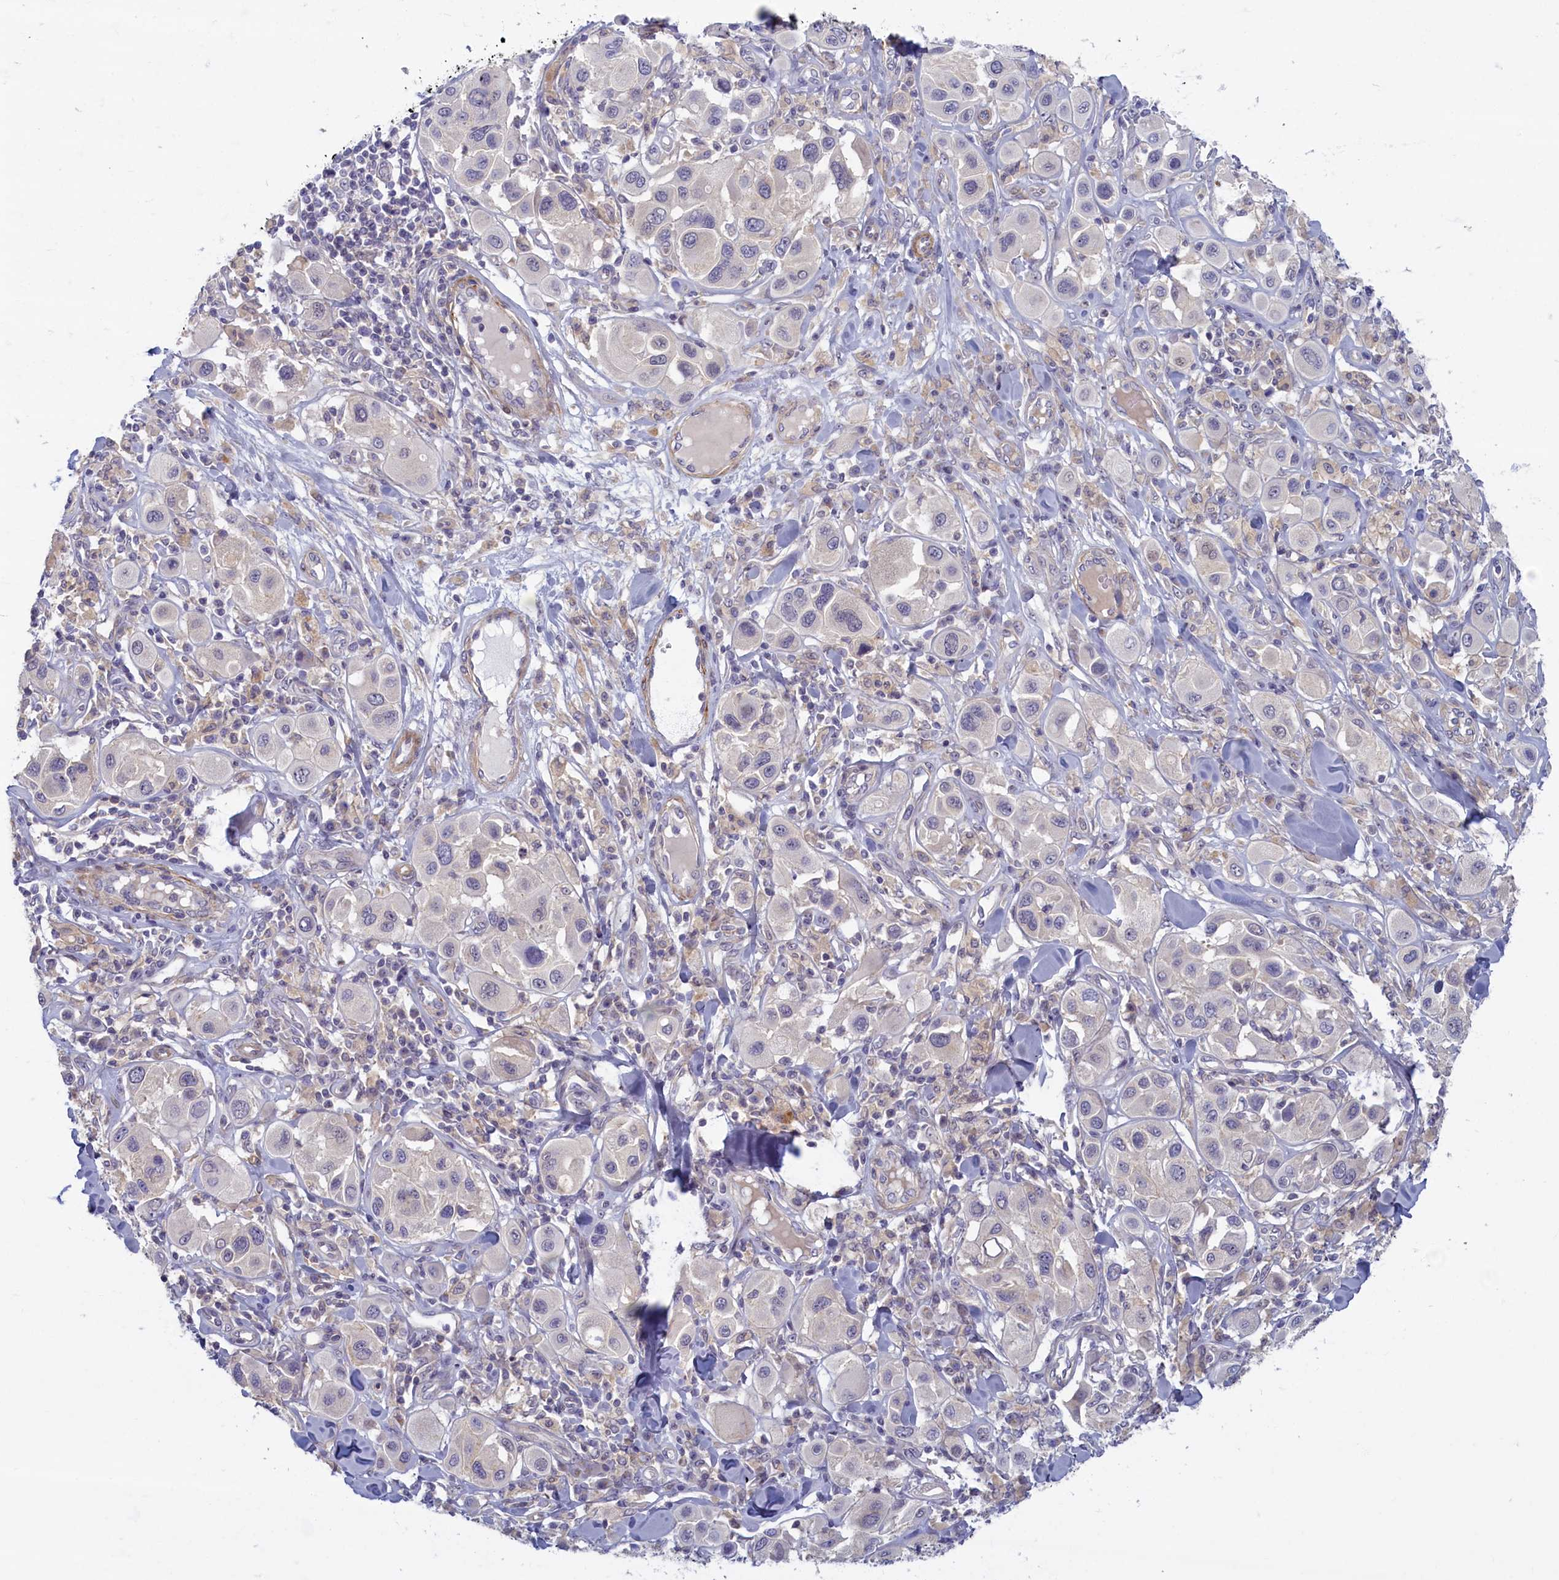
{"staining": {"intensity": "negative", "quantity": "none", "location": "none"}, "tissue": "melanoma", "cell_type": "Tumor cells", "image_type": "cancer", "snomed": [{"axis": "morphology", "description": "Malignant melanoma, Metastatic site"}, {"axis": "topography", "description": "Skin"}], "caption": "Histopathology image shows no protein expression in tumor cells of melanoma tissue.", "gene": "TRPM4", "patient": {"sex": "male", "age": 41}}